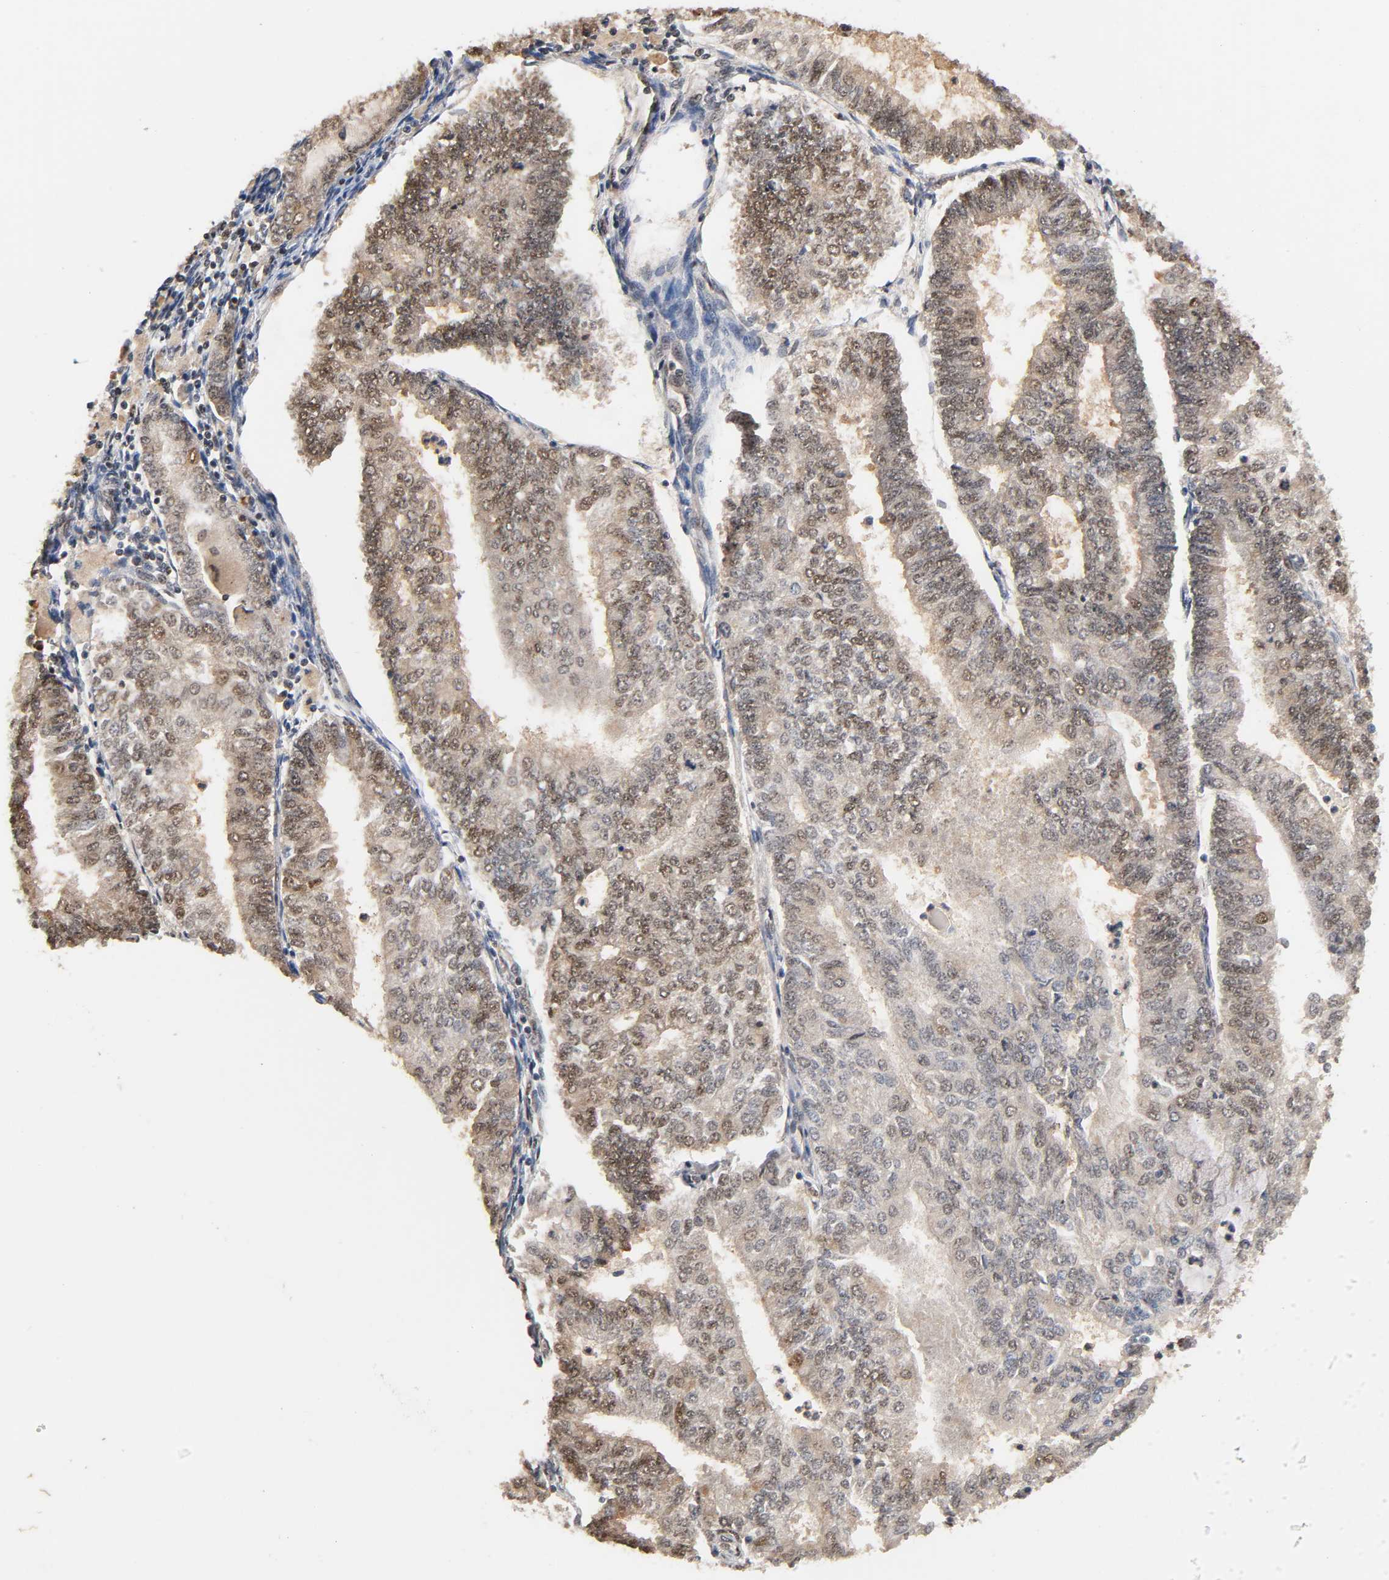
{"staining": {"intensity": "moderate", "quantity": "25%-75%", "location": "nuclear"}, "tissue": "endometrial cancer", "cell_type": "Tumor cells", "image_type": "cancer", "snomed": [{"axis": "morphology", "description": "Adenocarcinoma, NOS"}, {"axis": "topography", "description": "Endometrium"}], "caption": "Adenocarcinoma (endometrial) stained with immunohistochemistry displays moderate nuclear positivity in about 25%-75% of tumor cells. The staining was performed using DAB to visualize the protein expression in brown, while the nuclei were stained in blue with hematoxylin (Magnification: 20x).", "gene": "UBC", "patient": {"sex": "female", "age": 59}}